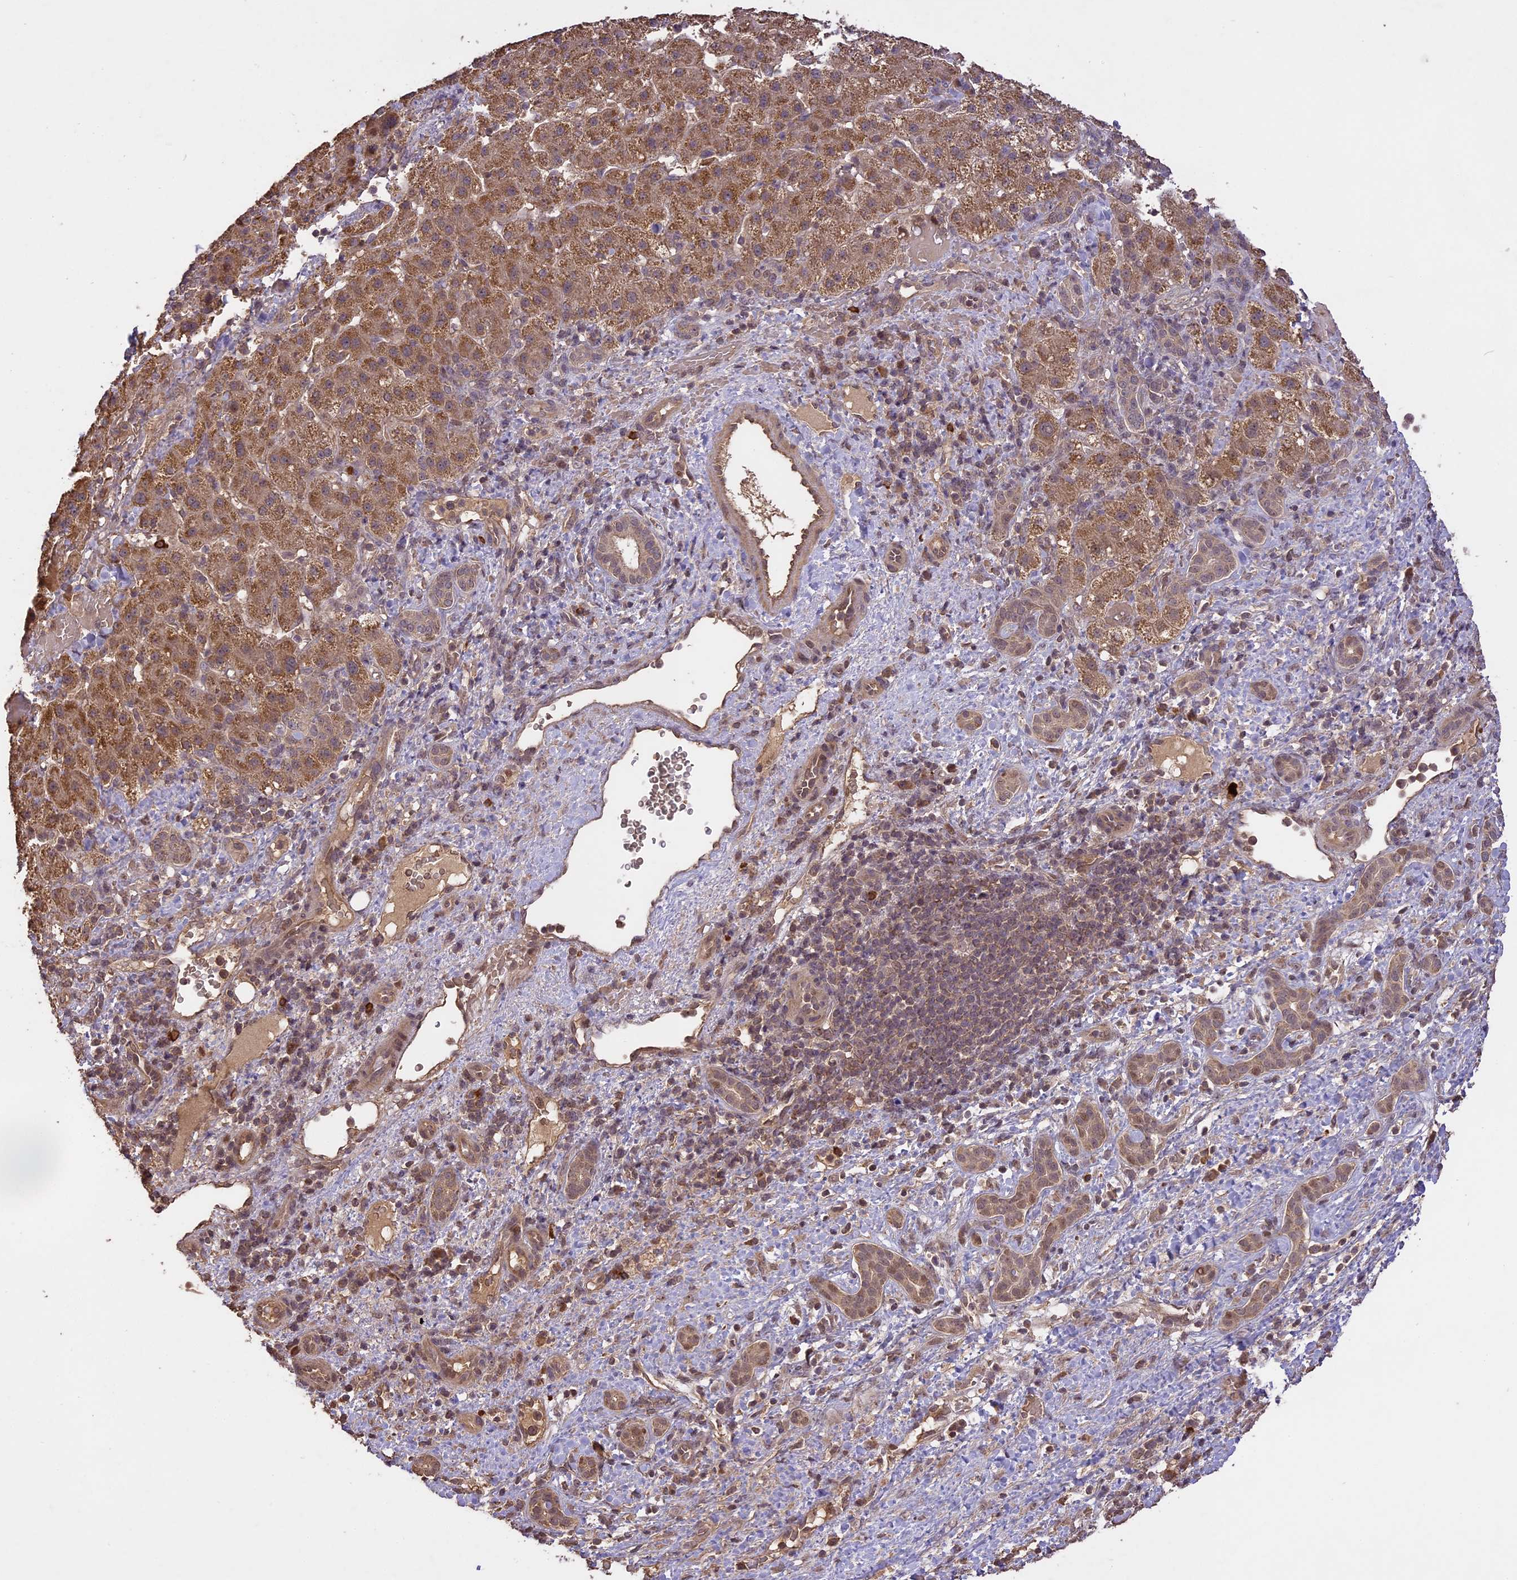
{"staining": {"intensity": "moderate", "quantity": ">75%", "location": "cytoplasmic/membranous"}, "tissue": "liver cancer", "cell_type": "Tumor cells", "image_type": "cancer", "snomed": [{"axis": "morphology", "description": "Normal tissue, NOS"}, {"axis": "morphology", "description": "Carcinoma, Hepatocellular, NOS"}, {"axis": "topography", "description": "Liver"}], "caption": "The immunohistochemical stain highlights moderate cytoplasmic/membranous positivity in tumor cells of liver cancer tissue. The protein is stained brown, and the nuclei are stained in blue (DAB IHC with brightfield microscopy, high magnification).", "gene": "TIGD7", "patient": {"sex": "male", "age": 57}}